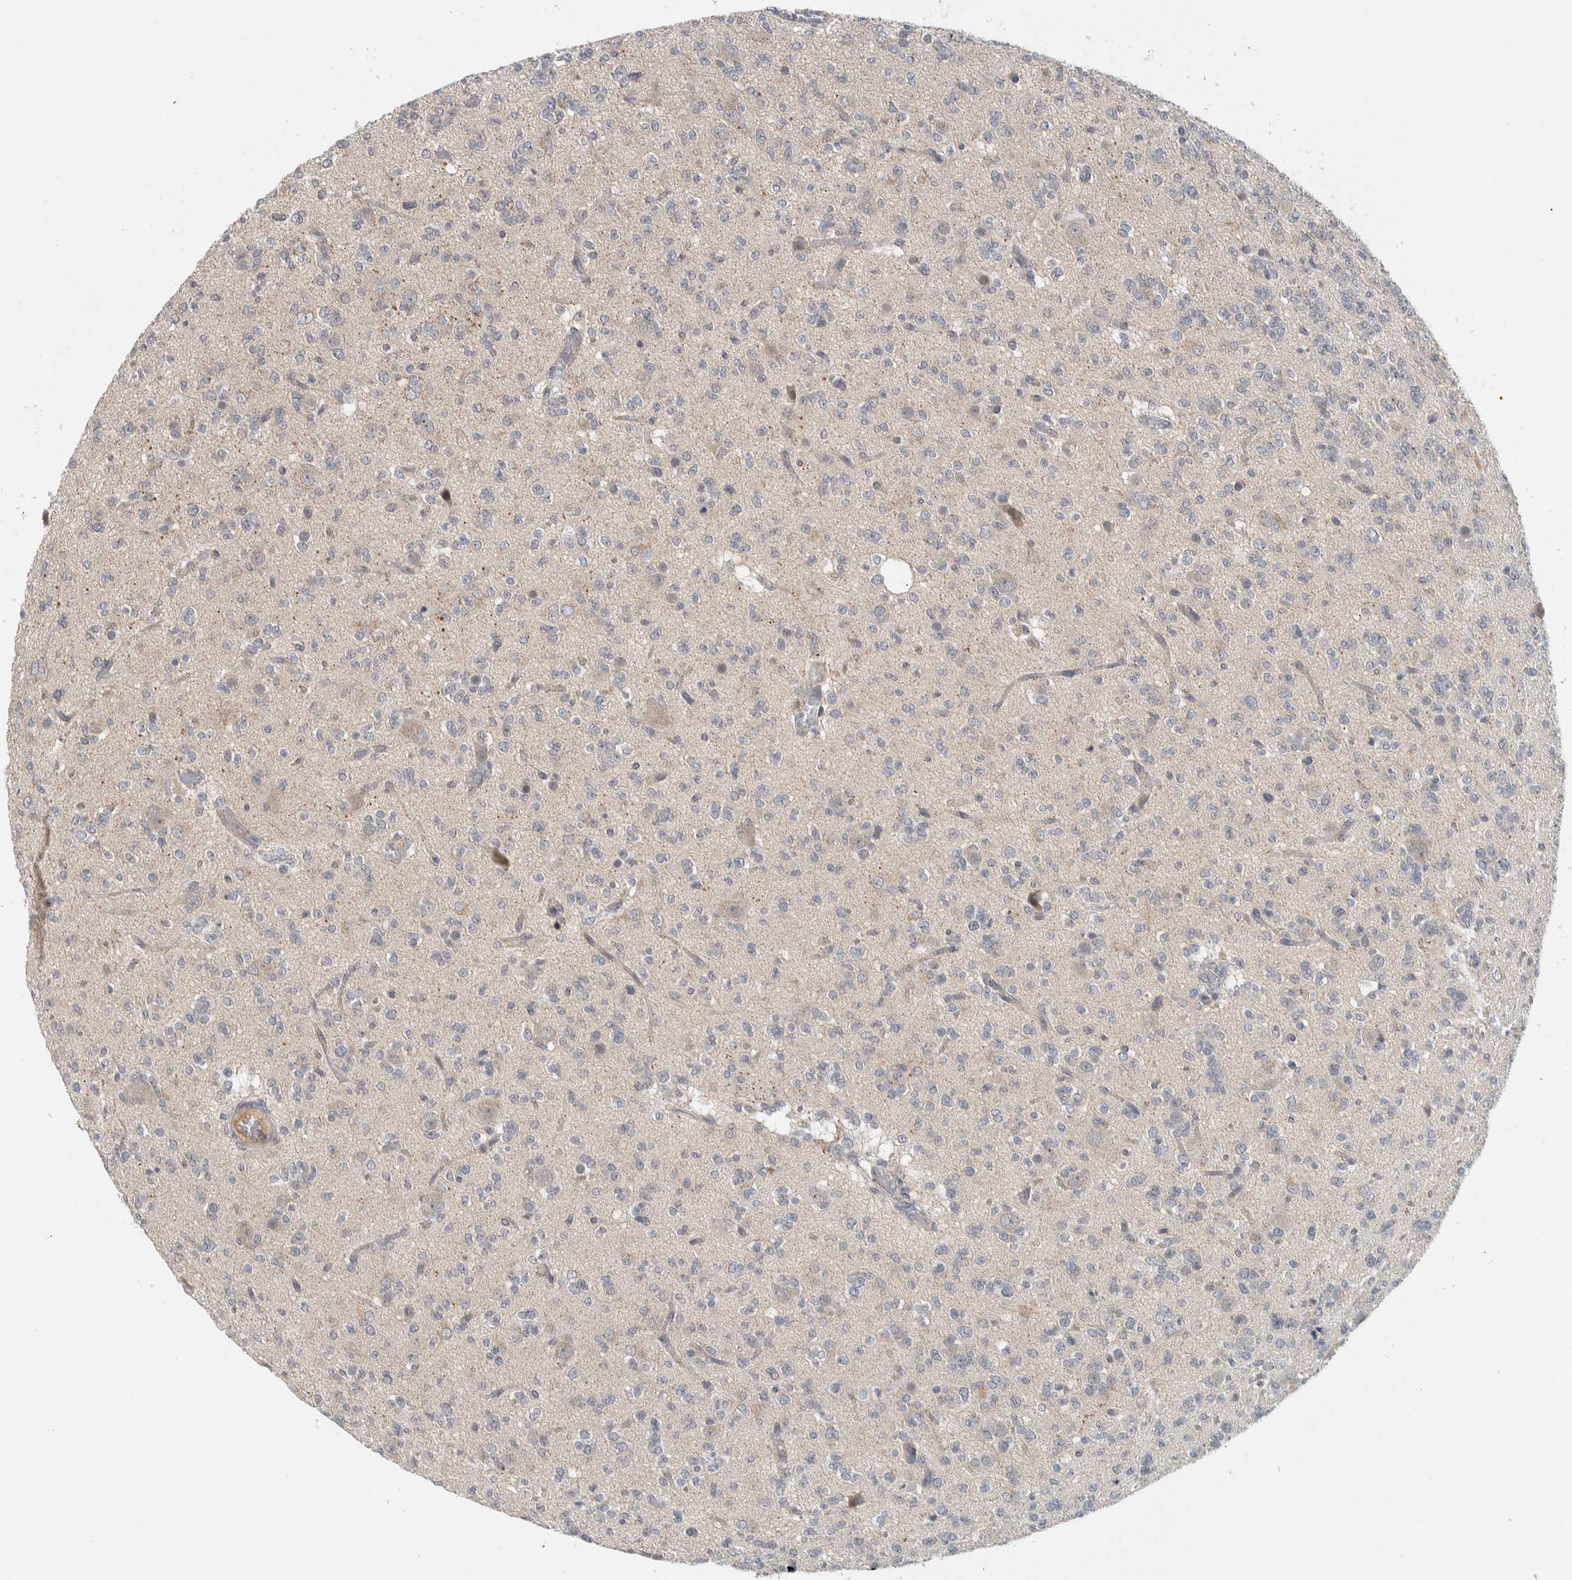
{"staining": {"intensity": "negative", "quantity": "none", "location": "none"}, "tissue": "glioma", "cell_type": "Tumor cells", "image_type": "cancer", "snomed": [{"axis": "morphology", "description": "Glioma, malignant, Low grade"}, {"axis": "topography", "description": "Brain"}], "caption": "Tumor cells are negative for protein expression in human glioma. The staining was performed using DAB to visualize the protein expression in brown, while the nuclei were stained in blue with hematoxylin (Magnification: 20x).", "gene": "AFP", "patient": {"sex": "male", "age": 38}}